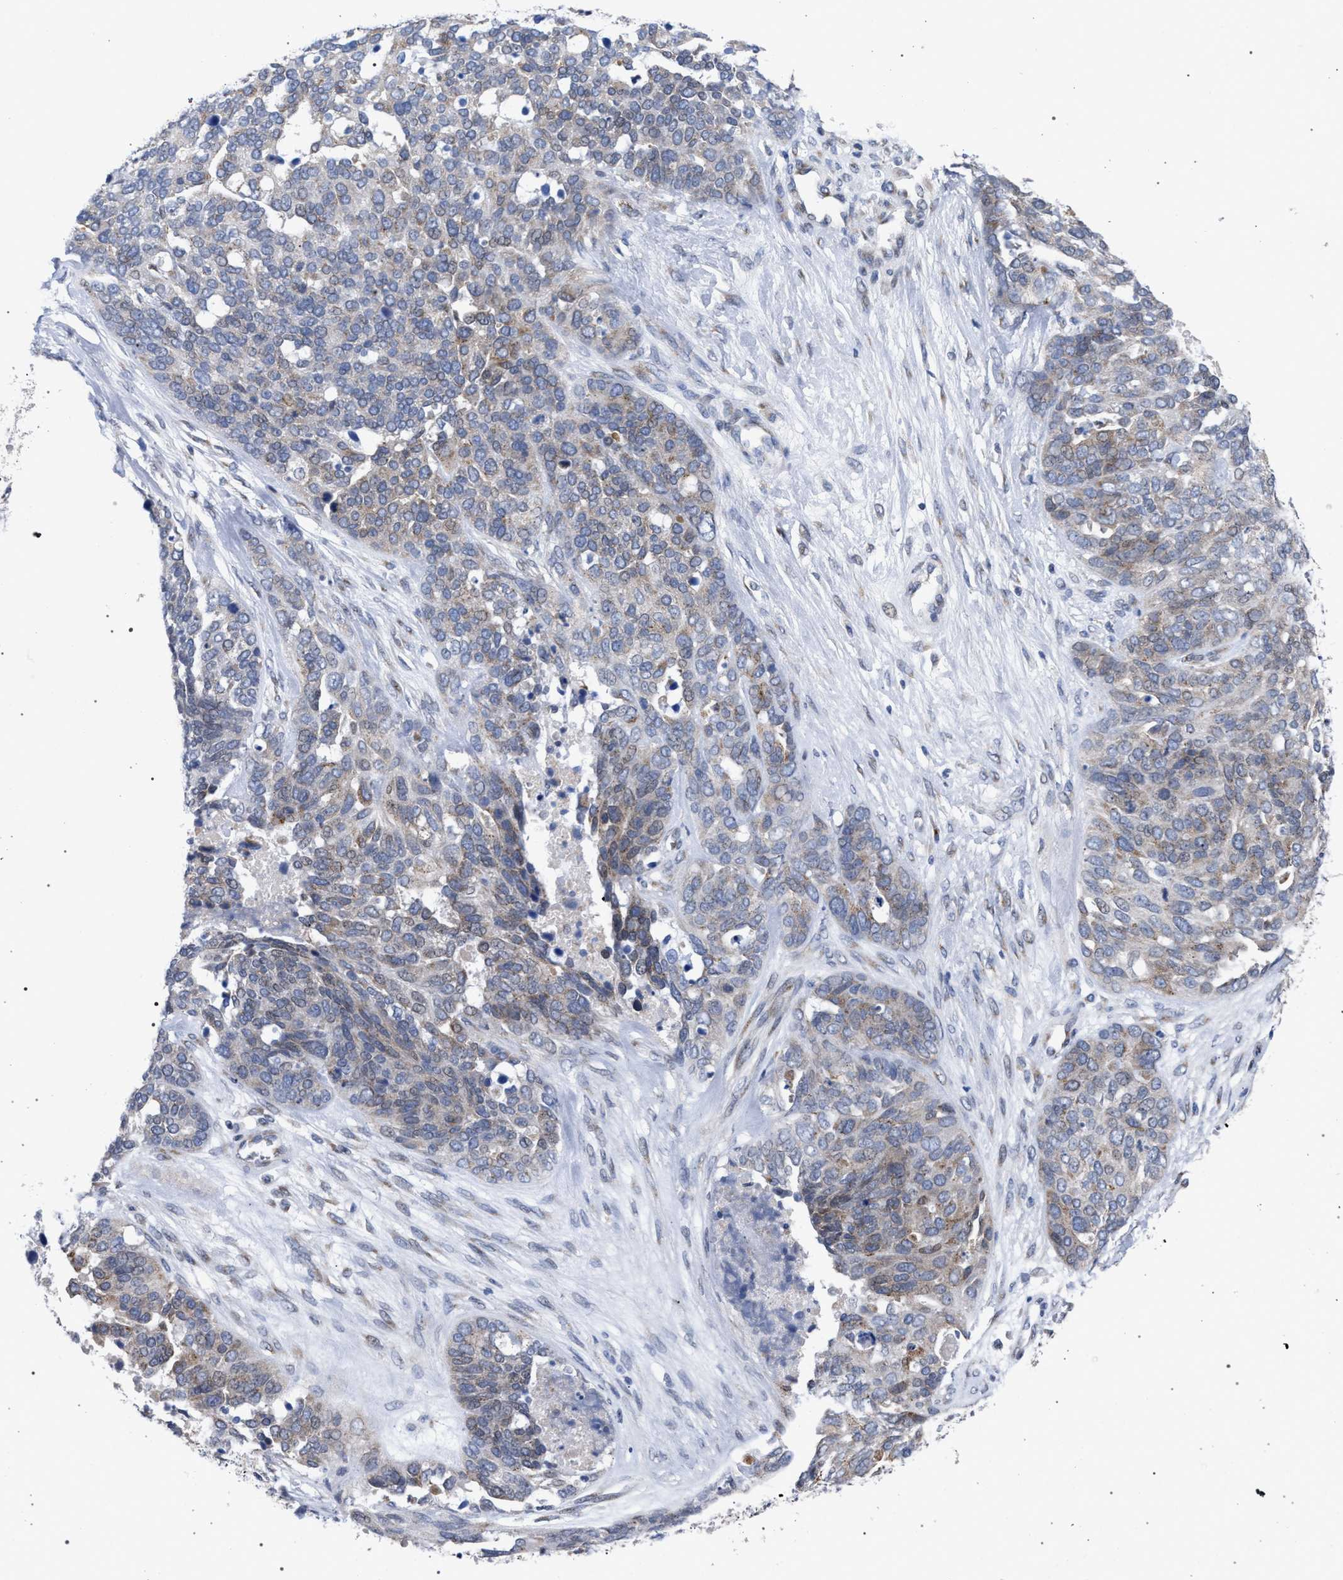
{"staining": {"intensity": "weak", "quantity": "25%-75%", "location": "cytoplasmic/membranous"}, "tissue": "ovarian cancer", "cell_type": "Tumor cells", "image_type": "cancer", "snomed": [{"axis": "morphology", "description": "Cystadenocarcinoma, serous, NOS"}, {"axis": "topography", "description": "Ovary"}], "caption": "IHC (DAB) staining of ovarian cancer demonstrates weak cytoplasmic/membranous protein positivity in about 25%-75% of tumor cells.", "gene": "GOLGA2", "patient": {"sex": "female", "age": 44}}